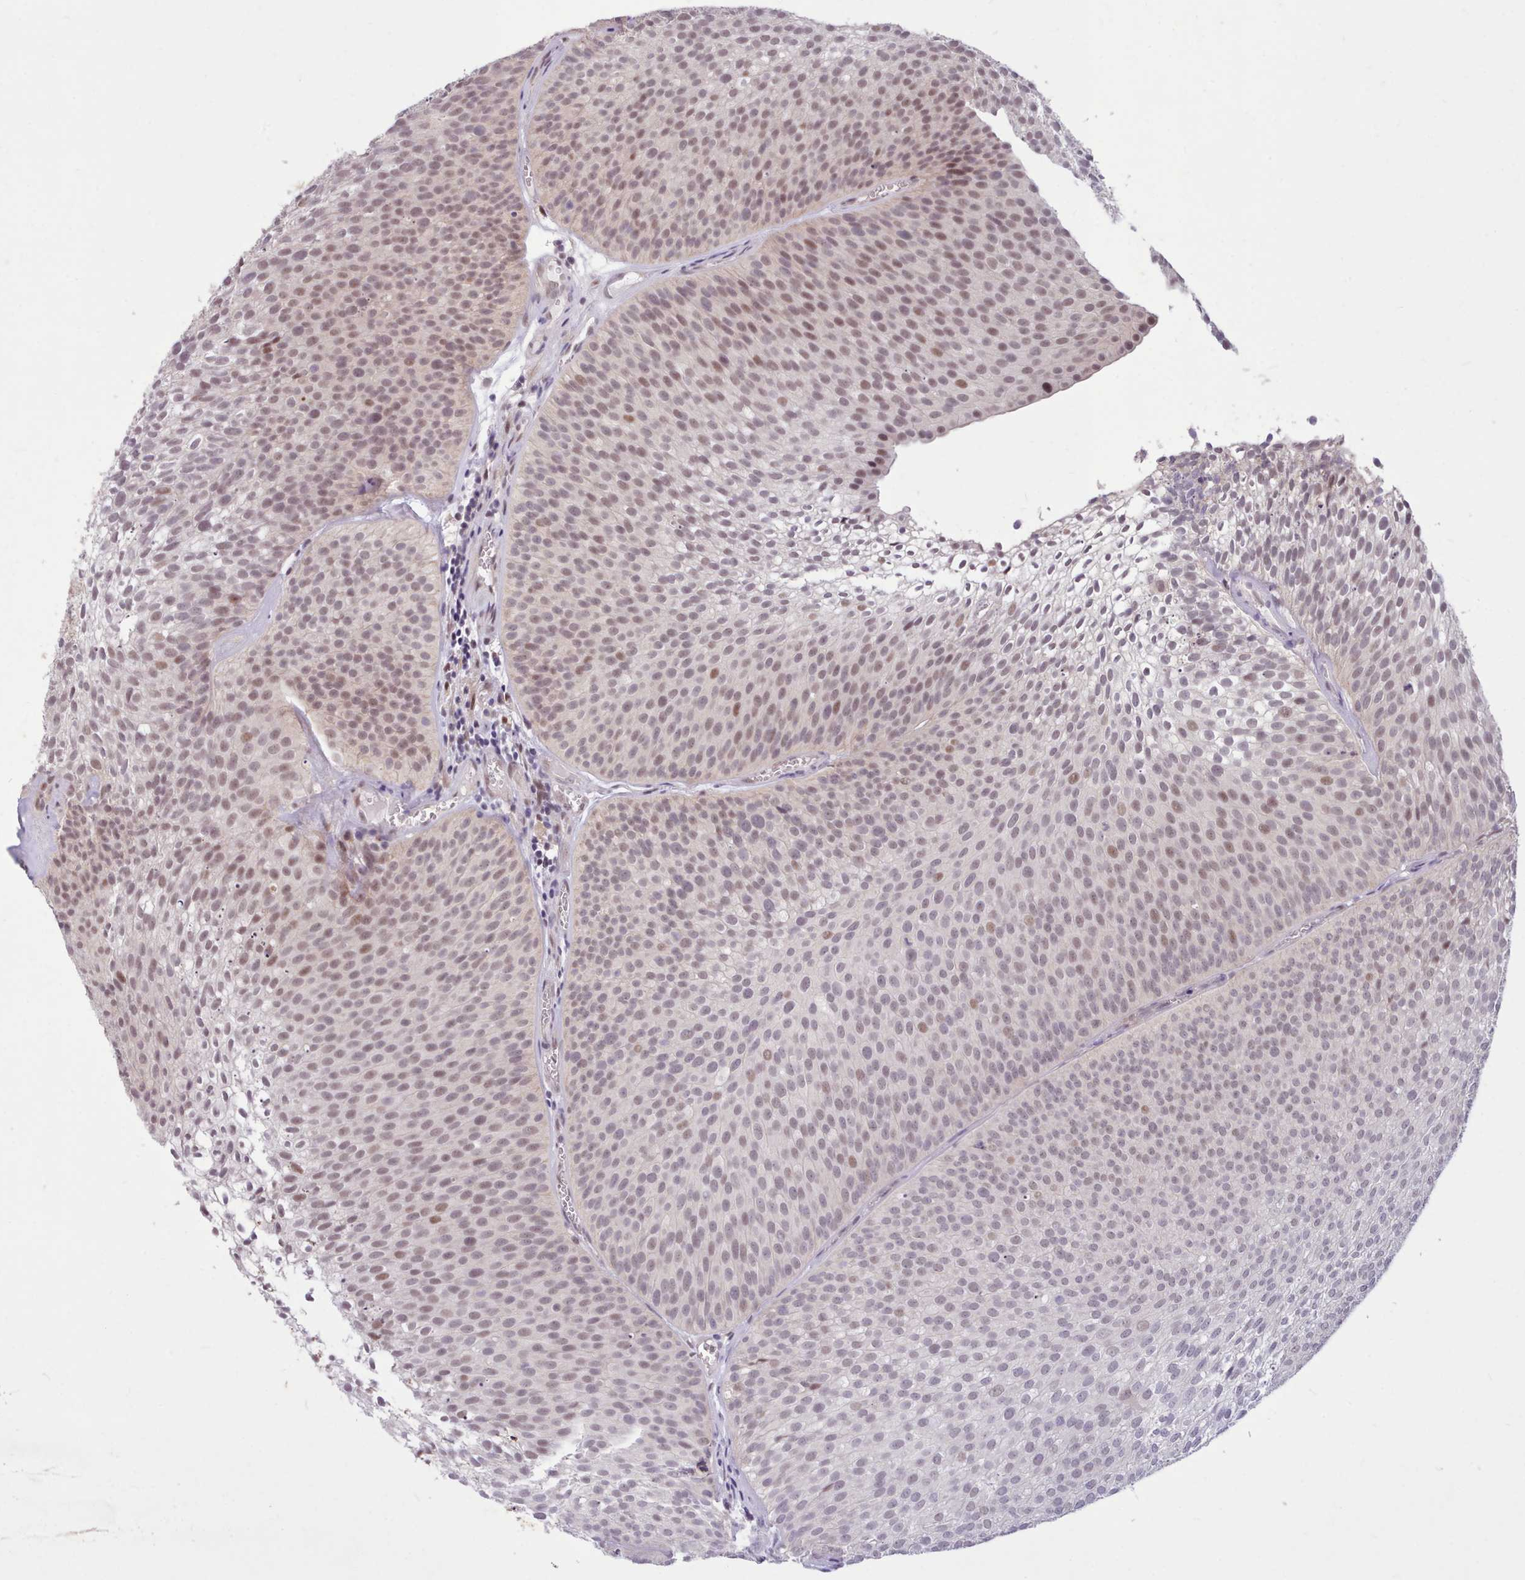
{"staining": {"intensity": "weak", "quantity": "25%-75%", "location": "nuclear"}, "tissue": "urothelial cancer", "cell_type": "Tumor cells", "image_type": "cancer", "snomed": [{"axis": "morphology", "description": "Urothelial carcinoma, Low grade"}, {"axis": "topography", "description": "Urinary bladder"}], "caption": "Protein expression analysis of human low-grade urothelial carcinoma reveals weak nuclear staining in about 25%-75% of tumor cells.", "gene": "ZNF607", "patient": {"sex": "male", "age": 91}}